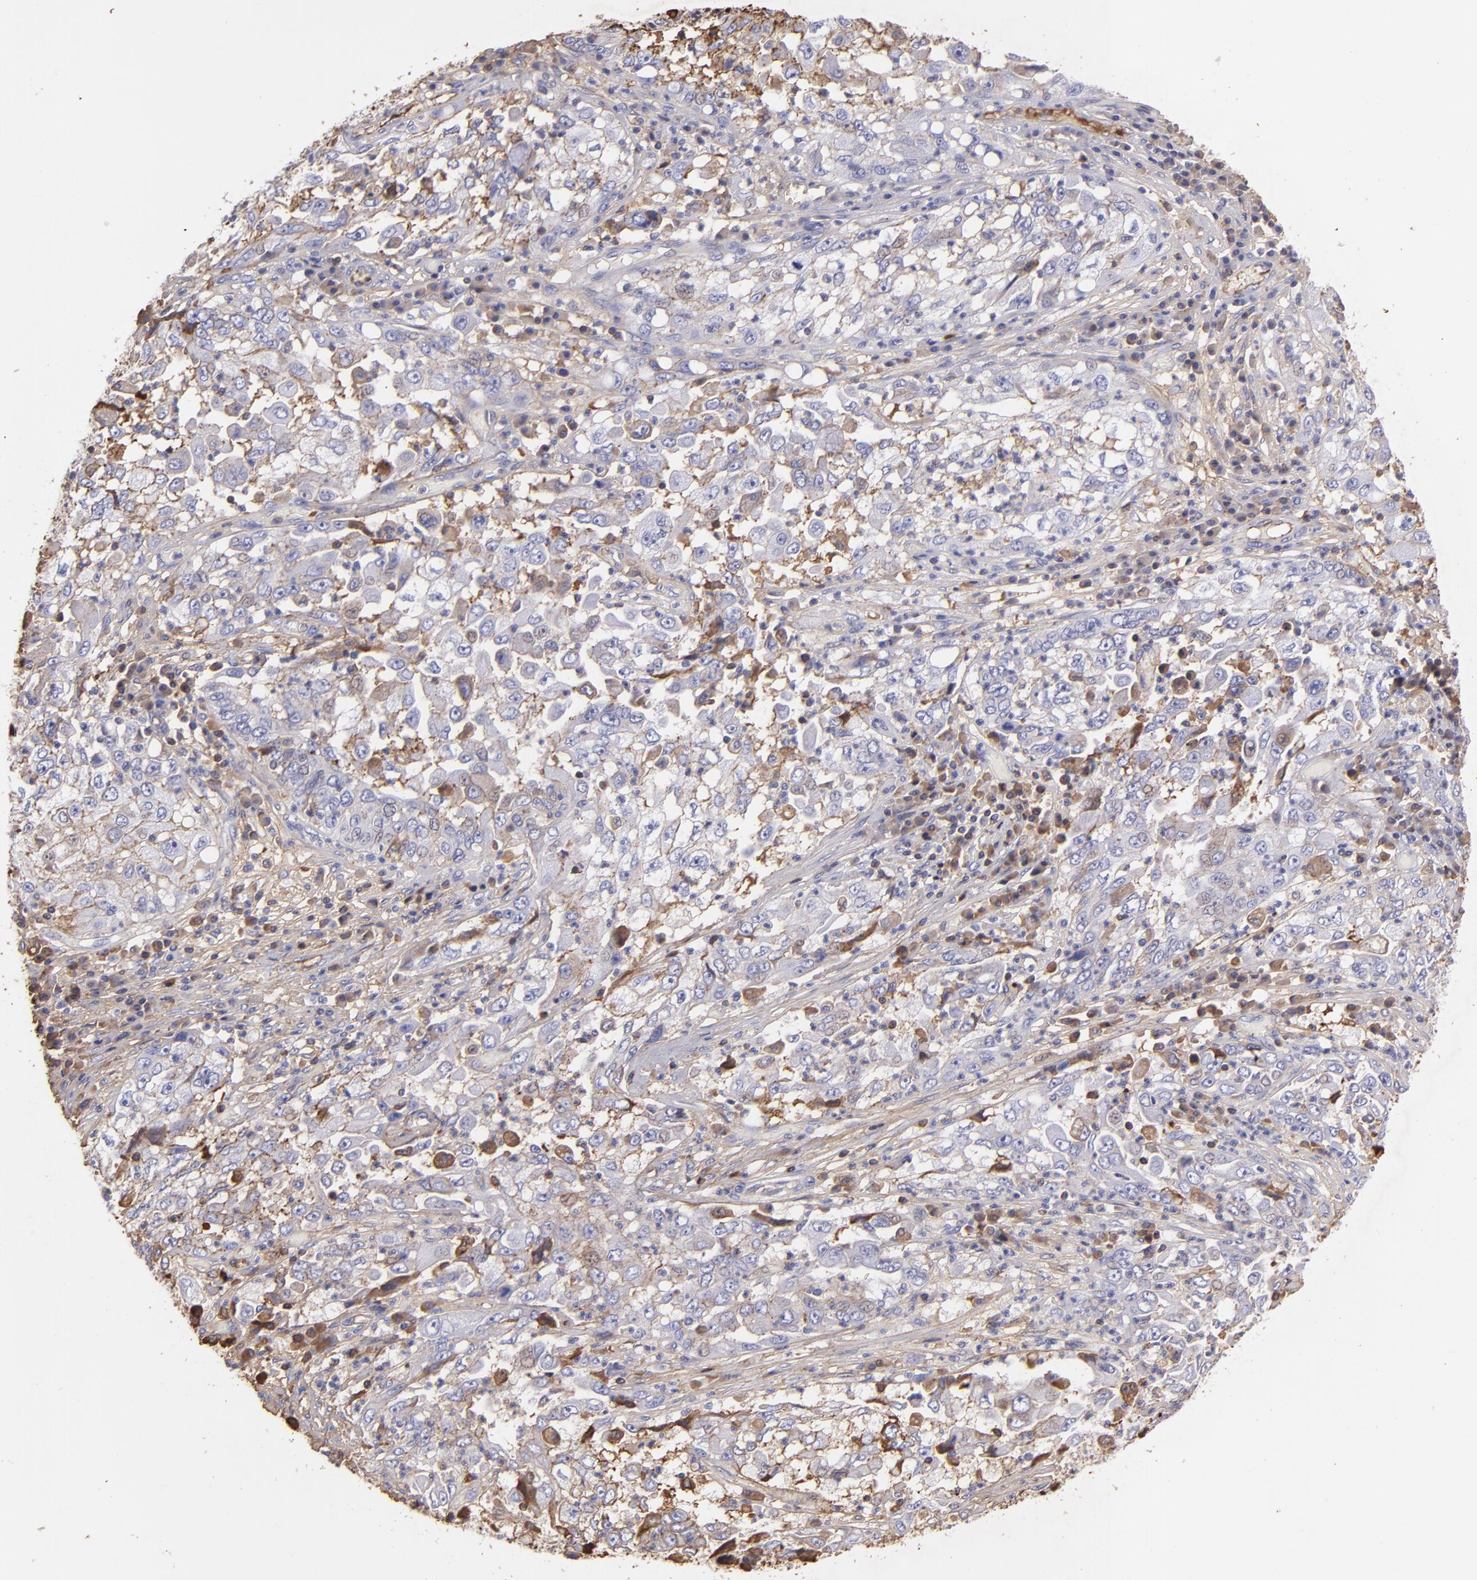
{"staining": {"intensity": "moderate", "quantity": "25%-75%", "location": "cytoplasmic/membranous"}, "tissue": "cervical cancer", "cell_type": "Tumor cells", "image_type": "cancer", "snomed": [{"axis": "morphology", "description": "Squamous cell carcinoma, NOS"}, {"axis": "topography", "description": "Cervix"}], "caption": "IHC image of neoplastic tissue: cervical cancer (squamous cell carcinoma) stained using immunohistochemistry shows medium levels of moderate protein expression localized specifically in the cytoplasmic/membranous of tumor cells, appearing as a cytoplasmic/membranous brown color.", "gene": "FGB", "patient": {"sex": "female", "age": 36}}